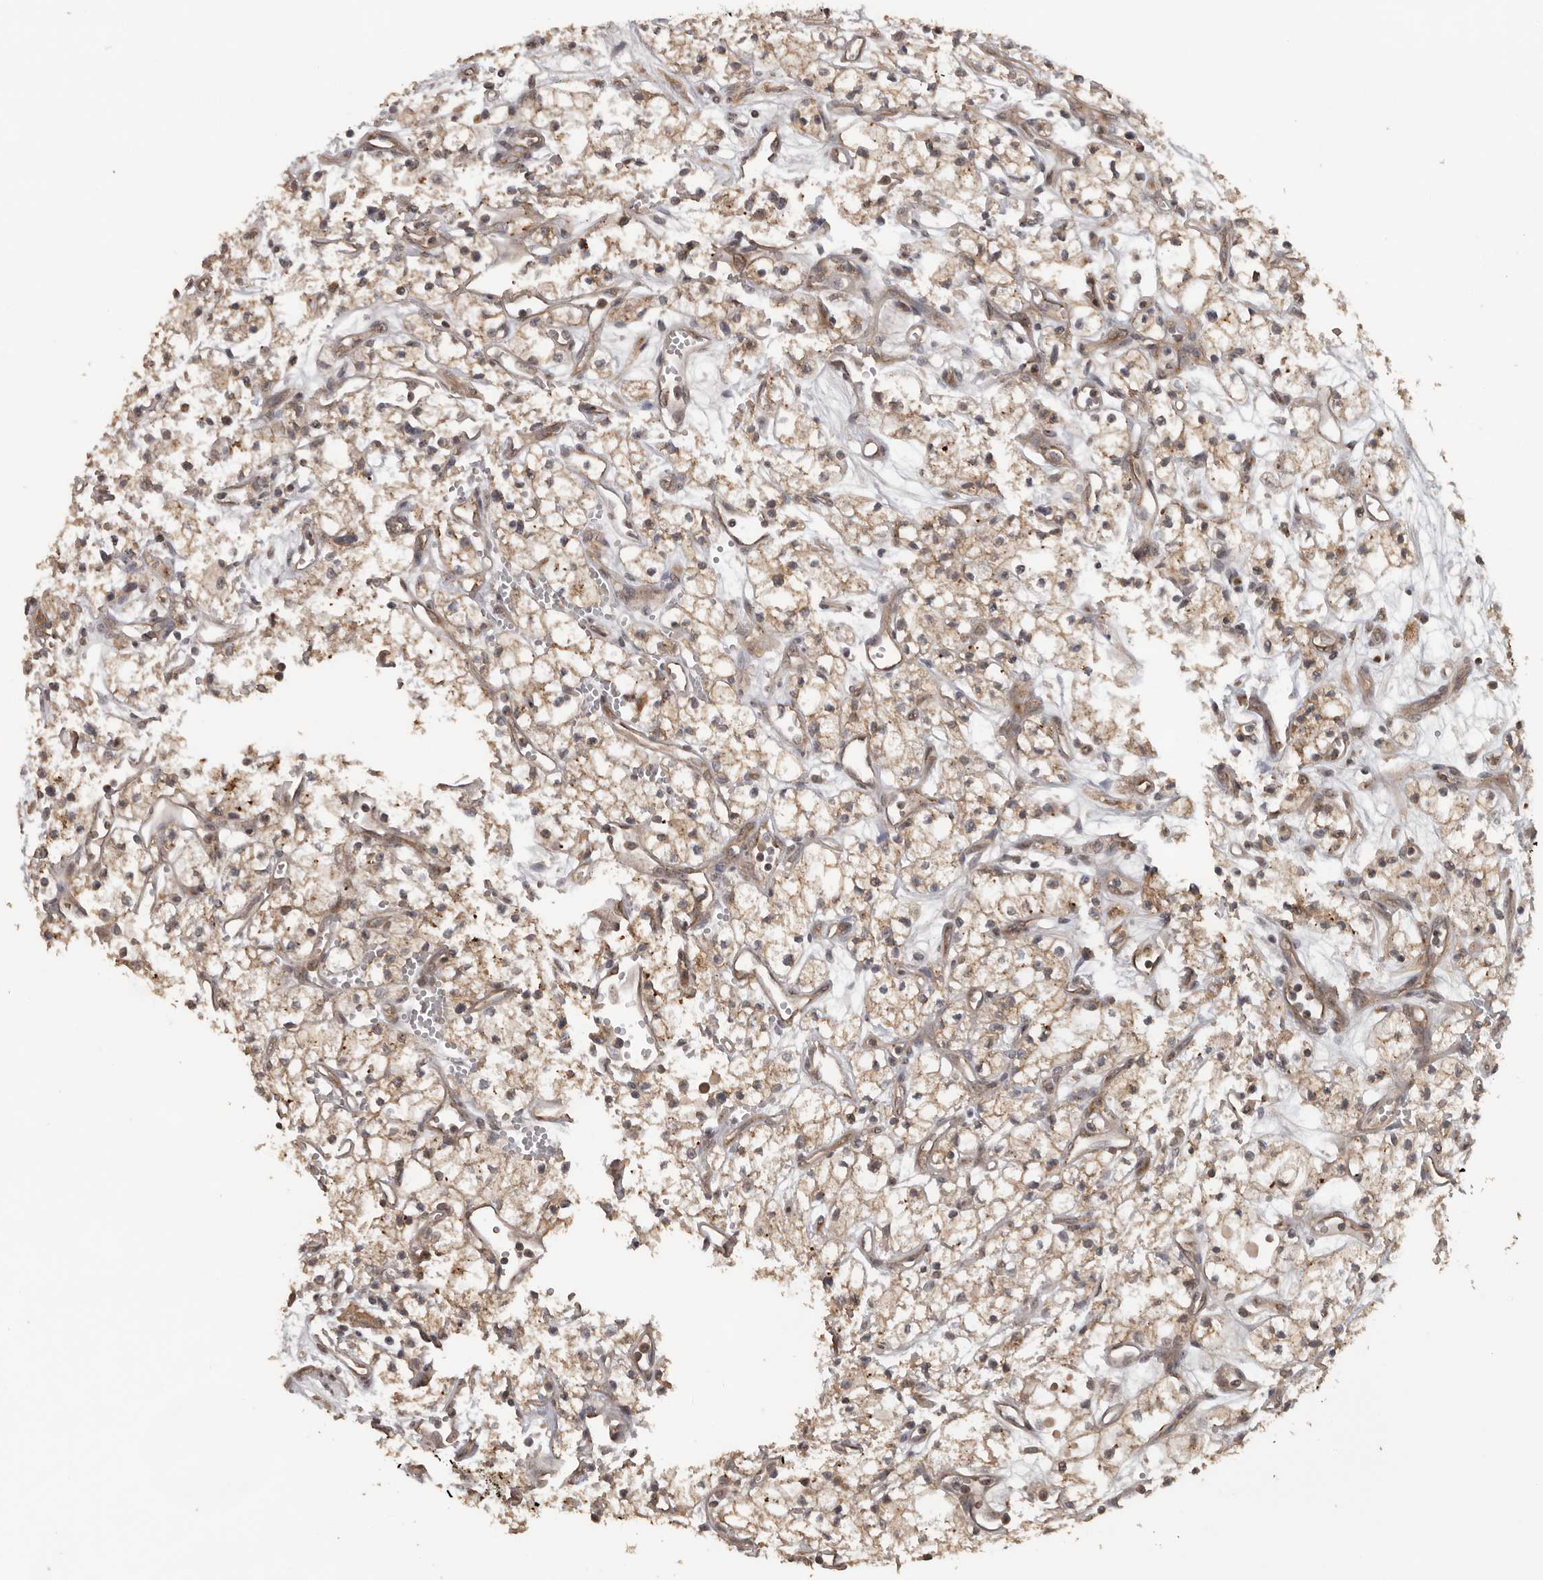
{"staining": {"intensity": "weak", "quantity": ">75%", "location": "cytoplasmic/membranous"}, "tissue": "renal cancer", "cell_type": "Tumor cells", "image_type": "cancer", "snomed": [{"axis": "morphology", "description": "Adenocarcinoma, NOS"}, {"axis": "topography", "description": "Kidney"}], "caption": "A micrograph of human renal adenocarcinoma stained for a protein displays weak cytoplasmic/membranous brown staining in tumor cells. The staining was performed using DAB, with brown indicating positive protein expression. Nuclei are stained blue with hematoxylin.", "gene": "CEP350", "patient": {"sex": "male", "age": 59}}